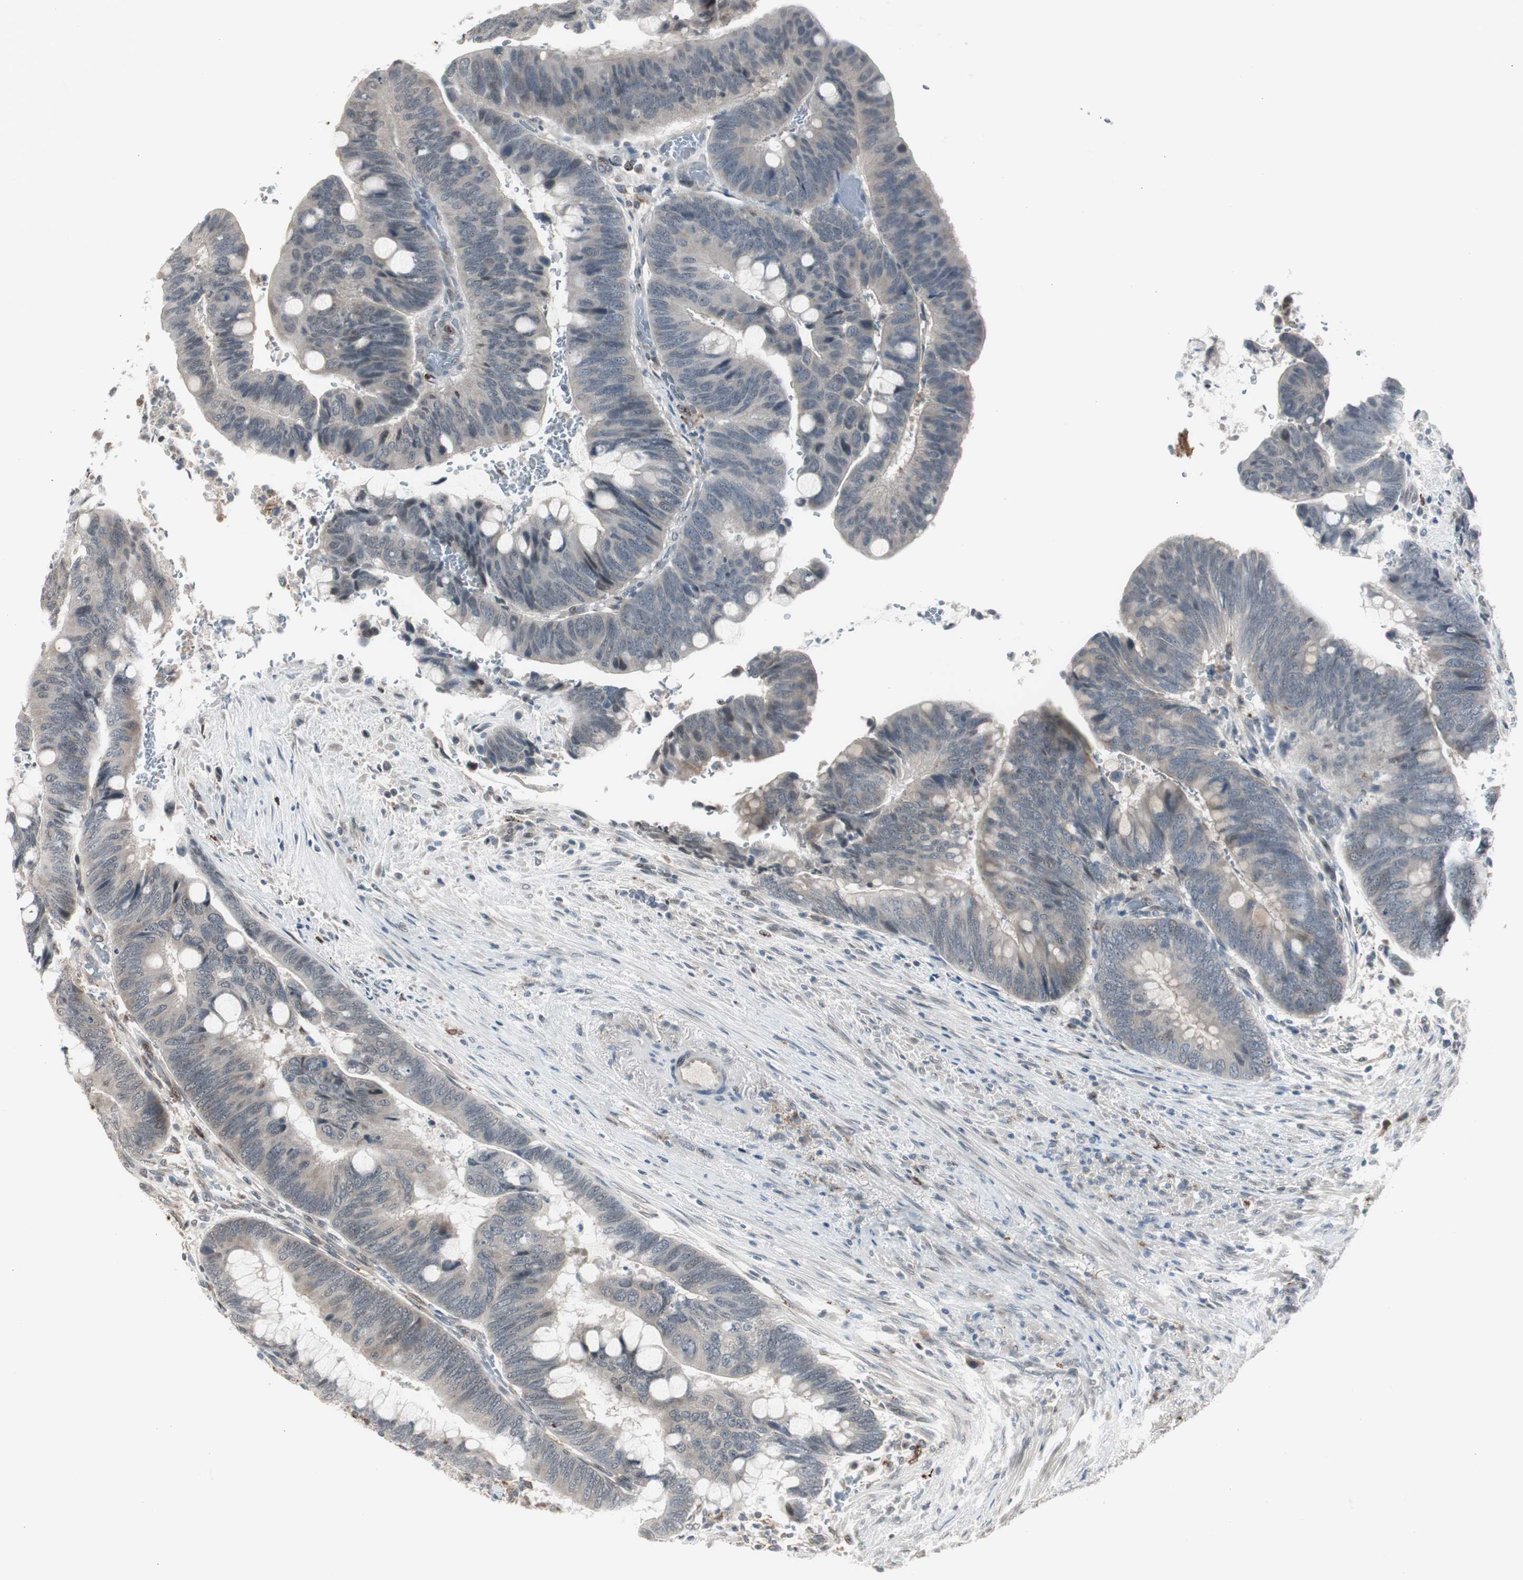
{"staining": {"intensity": "negative", "quantity": "none", "location": "none"}, "tissue": "colorectal cancer", "cell_type": "Tumor cells", "image_type": "cancer", "snomed": [{"axis": "morphology", "description": "Normal tissue, NOS"}, {"axis": "morphology", "description": "Adenocarcinoma, NOS"}, {"axis": "topography", "description": "Rectum"}, {"axis": "topography", "description": "Peripheral nerve tissue"}], "caption": "Colorectal cancer was stained to show a protein in brown. There is no significant expression in tumor cells.", "gene": "BOLA1", "patient": {"sex": "male", "age": 92}}